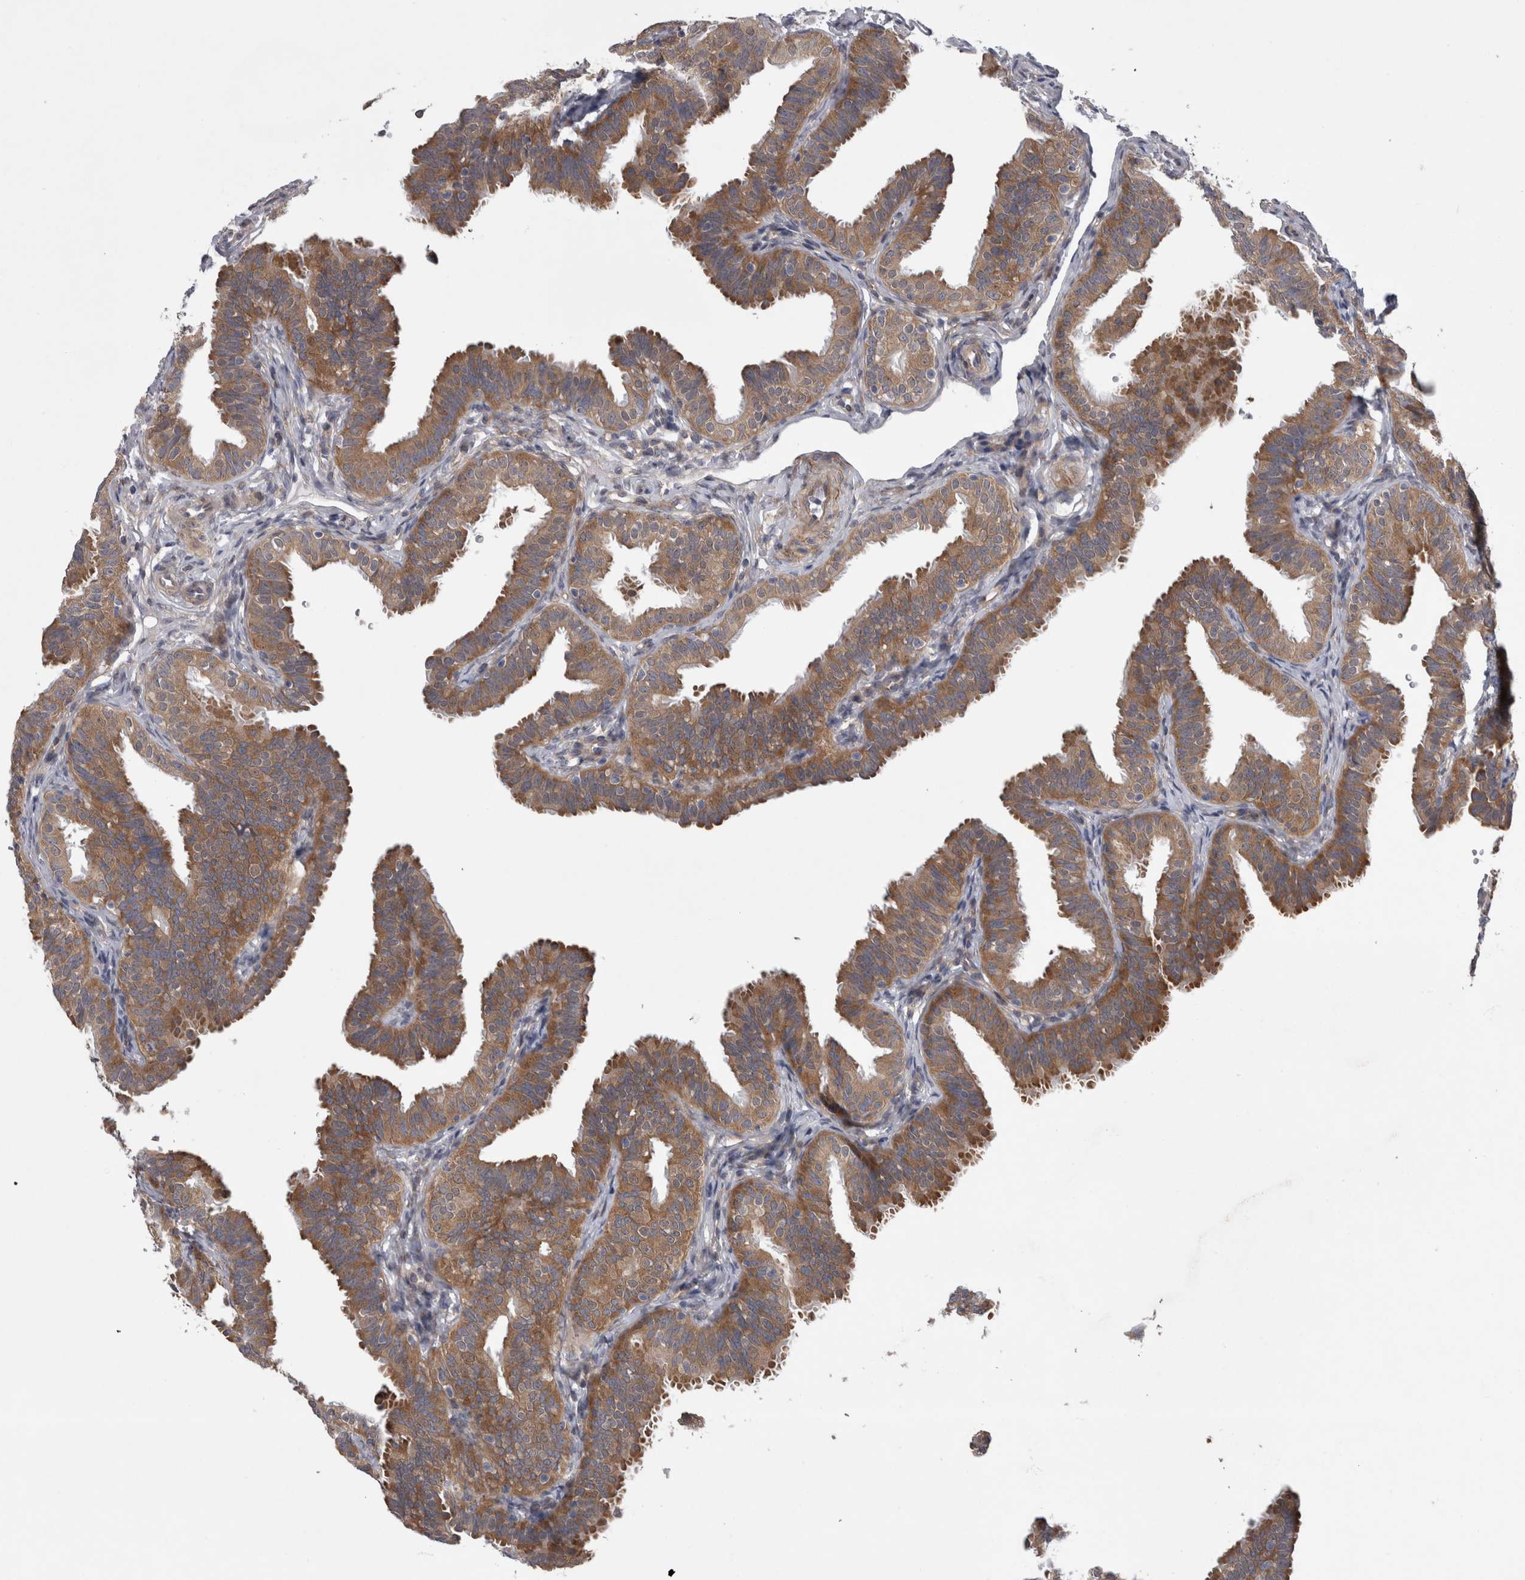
{"staining": {"intensity": "moderate", "quantity": ">75%", "location": "cytoplasmic/membranous"}, "tissue": "fallopian tube", "cell_type": "Glandular cells", "image_type": "normal", "snomed": [{"axis": "morphology", "description": "Normal tissue, NOS"}, {"axis": "topography", "description": "Fallopian tube"}], "caption": "An IHC photomicrograph of unremarkable tissue is shown. Protein staining in brown highlights moderate cytoplasmic/membranous positivity in fallopian tube within glandular cells. (Stains: DAB (3,3'-diaminobenzidine) in brown, nuclei in blue, Microscopy: brightfield microscopy at high magnification).", "gene": "DDX6", "patient": {"sex": "female", "age": 35}}